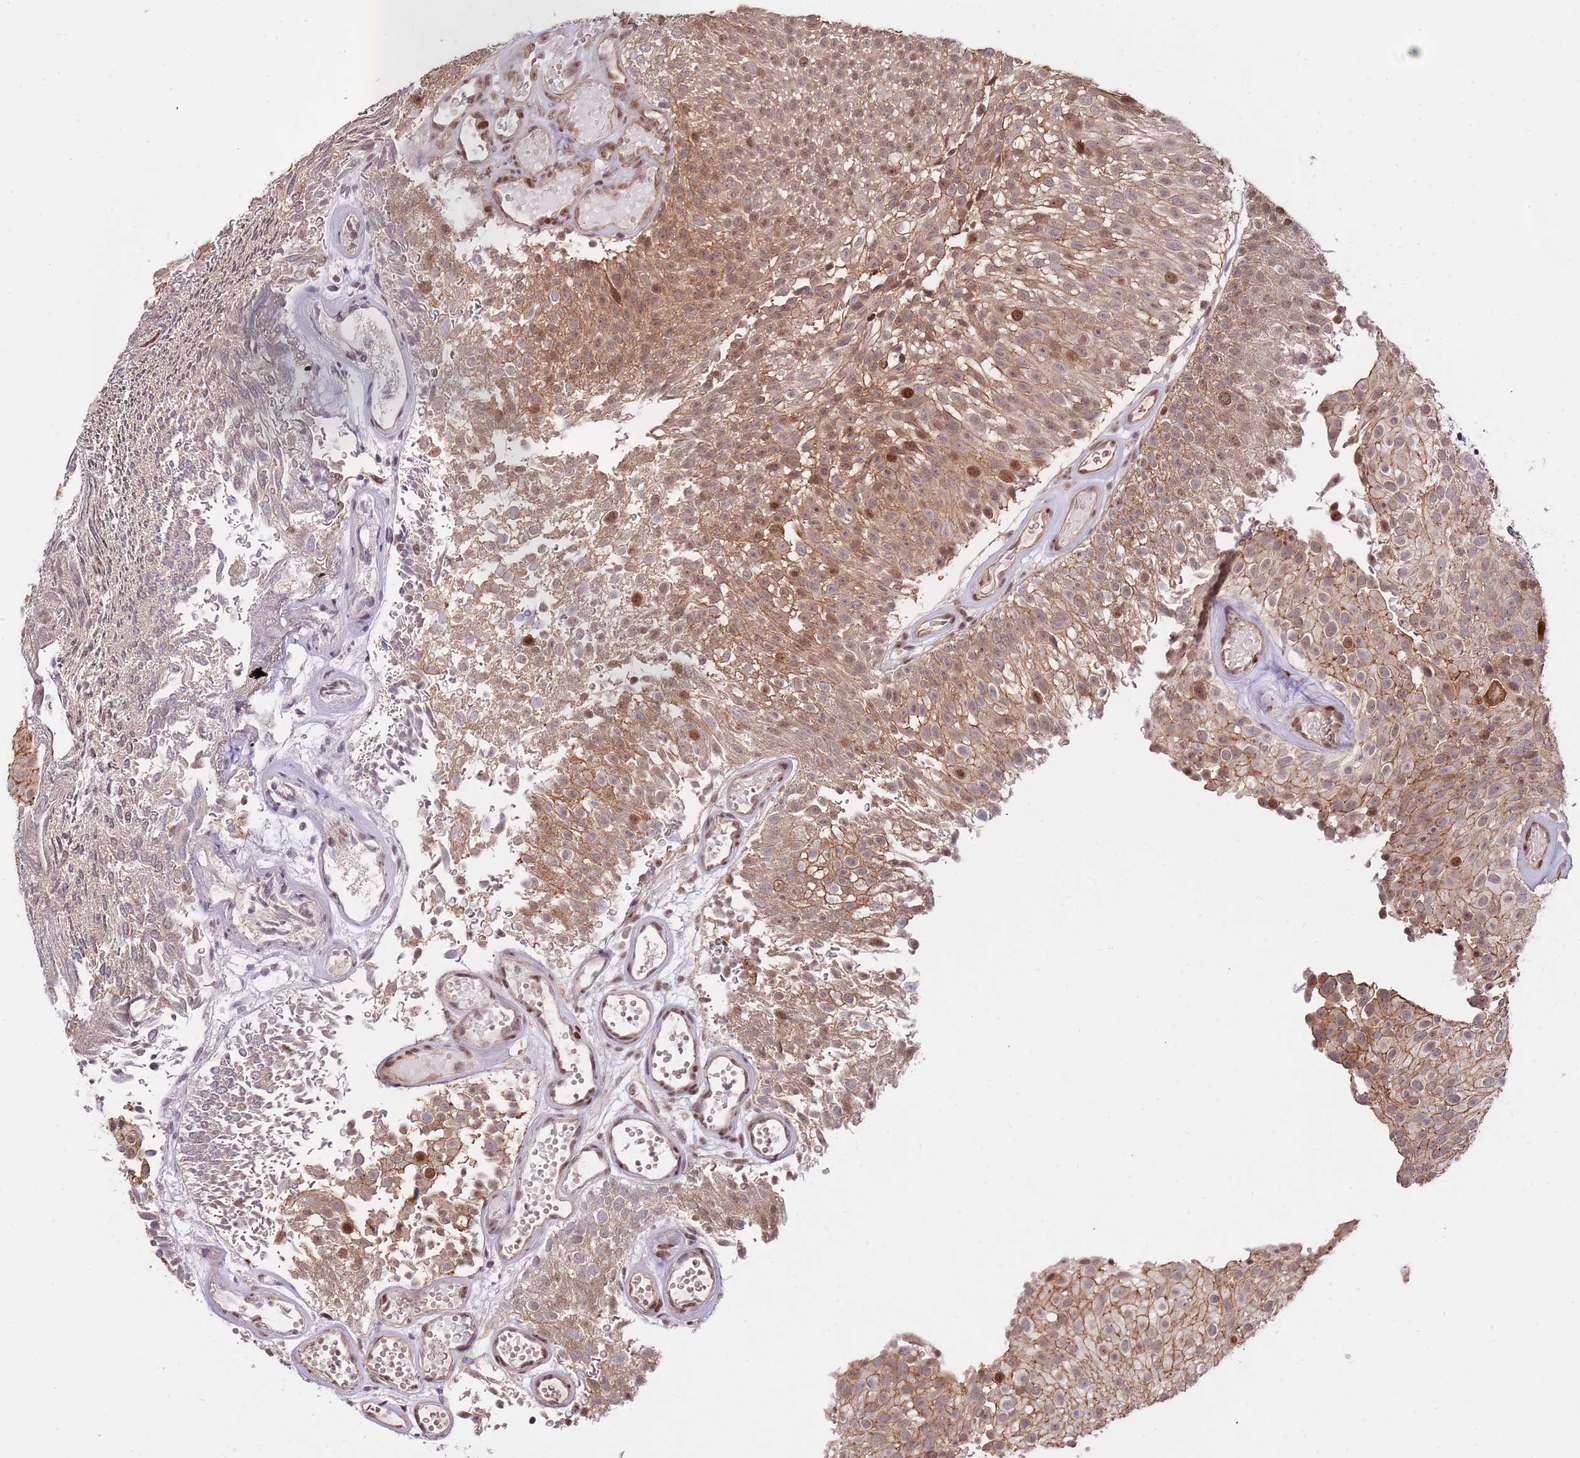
{"staining": {"intensity": "moderate", "quantity": ">75%", "location": "cytoplasmic/membranous,nuclear"}, "tissue": "urothelial cancer", "cell_type": "Tumor cells", "image_type": "cancer", "snomed": [{"axis": "morphology", "description": "Urothelial carcinoma, Low grade"}, {"axis": "topography", "description": "Urinary bladder"}], "caption": "Brown immunohistochemical staining in human urothelial cancer exhibits moderate cytoplasmic/membranous and nuclear staining in about >75% of tumor cells.", "gene": "RIF1", "patient": {"sex": "male", "age": 78}}